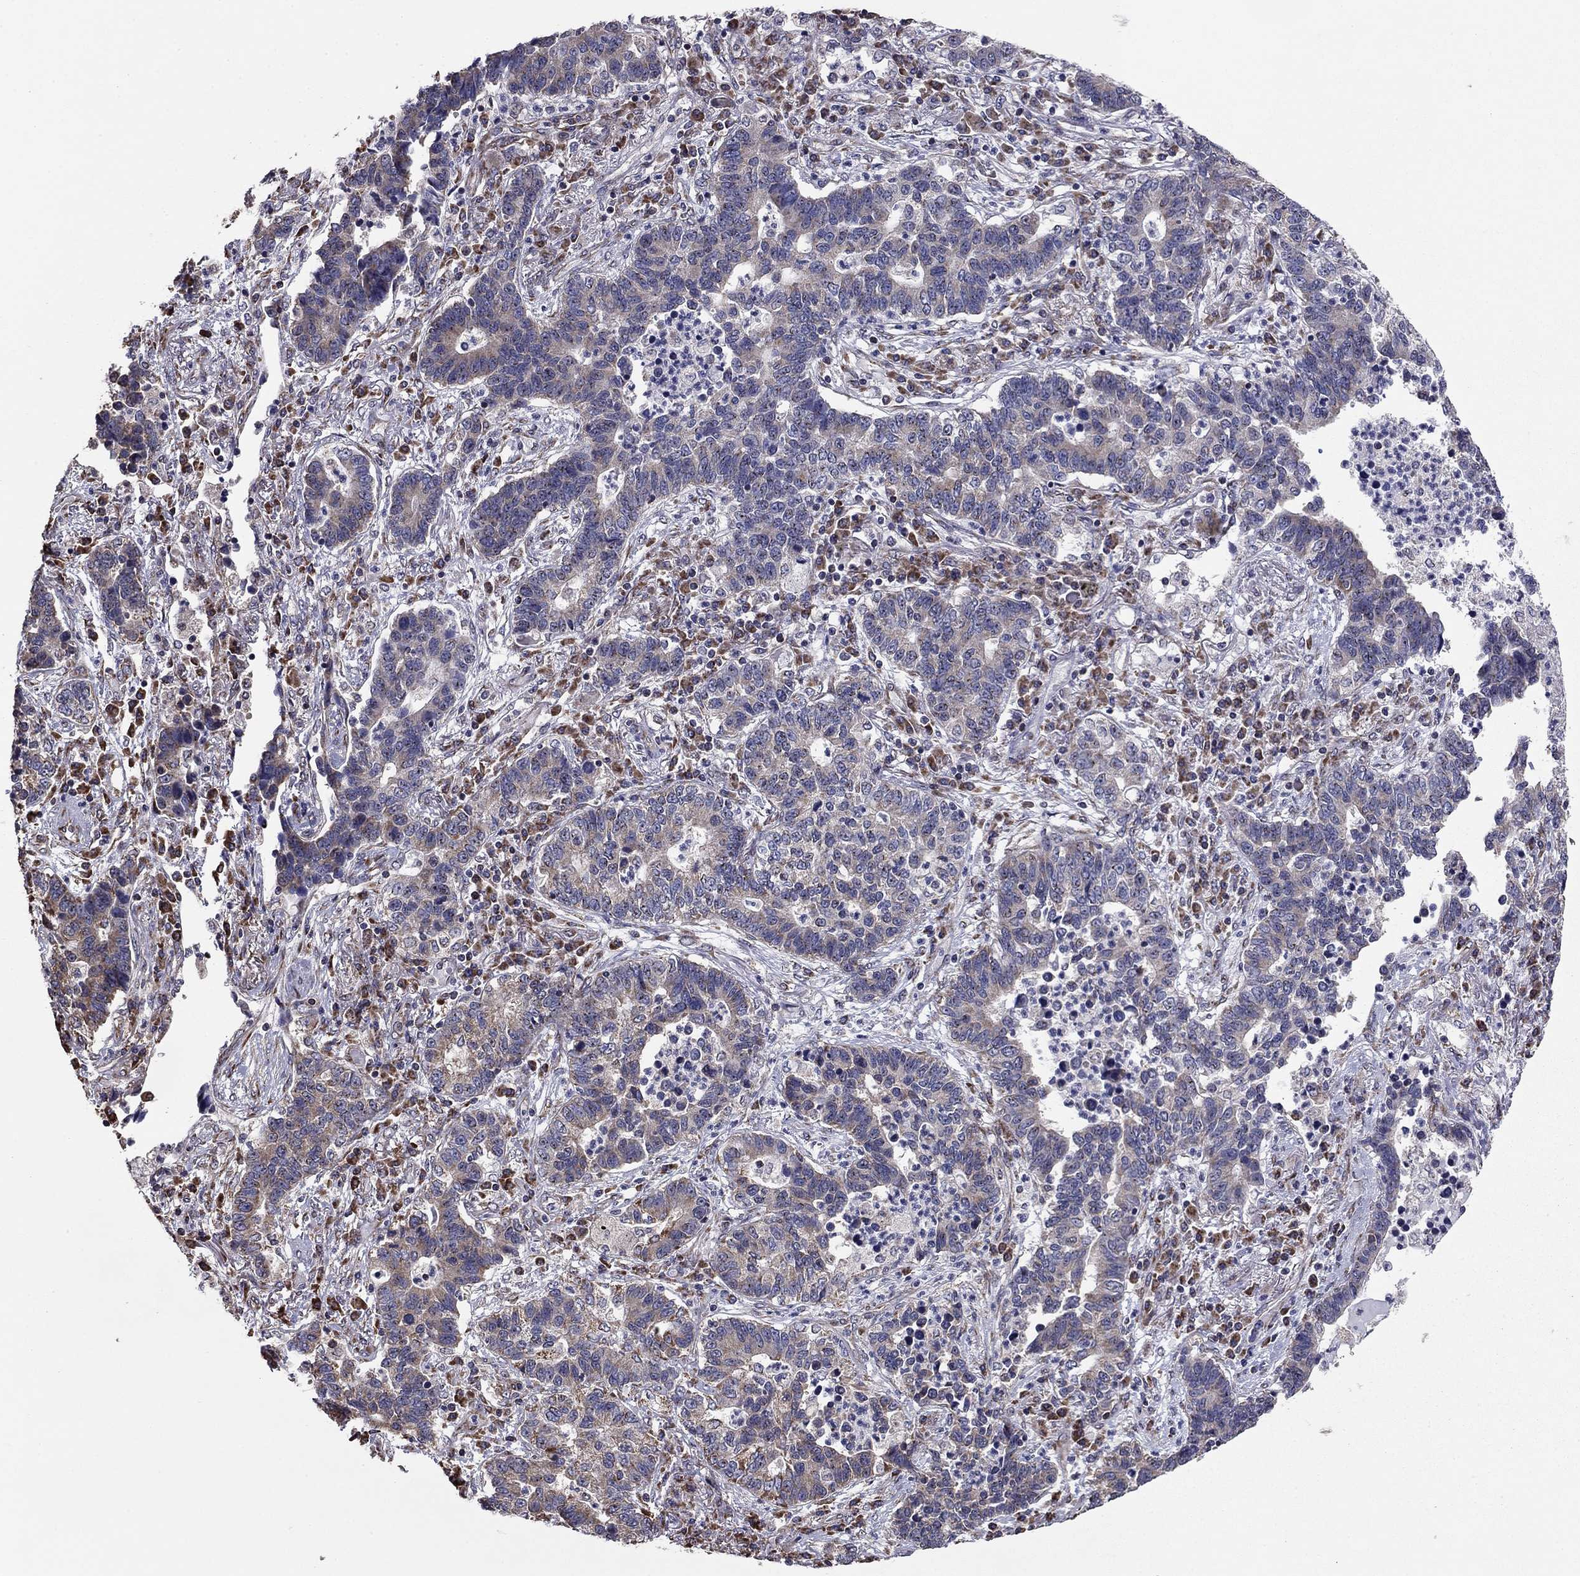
{"staining": {"intensity": "weak", "quantity": "<25%", "location": "cytoplasmic/membranous"}, "tissue": "lung cancer", "cell_type": "Tumor cells", "image_type": "cancer", "snomed": [{"axis": "morphology", "description": "Adenocarcinoma, NOS"}, {"axis": "topography", "description": "Lung"}], "caption": "Immunohistochemistry of adenocarcinoma (lung) demonstrates no expression in tumor cells. Brightfield microscopy of immunohistochemistry stained with DAB (3,3'-diaminobenzidine) (brown) and hematoxylin (blue), captured at high magnification.", "gene": "NKIRAS1", "patient": {"sex": "female", "age": 57}}